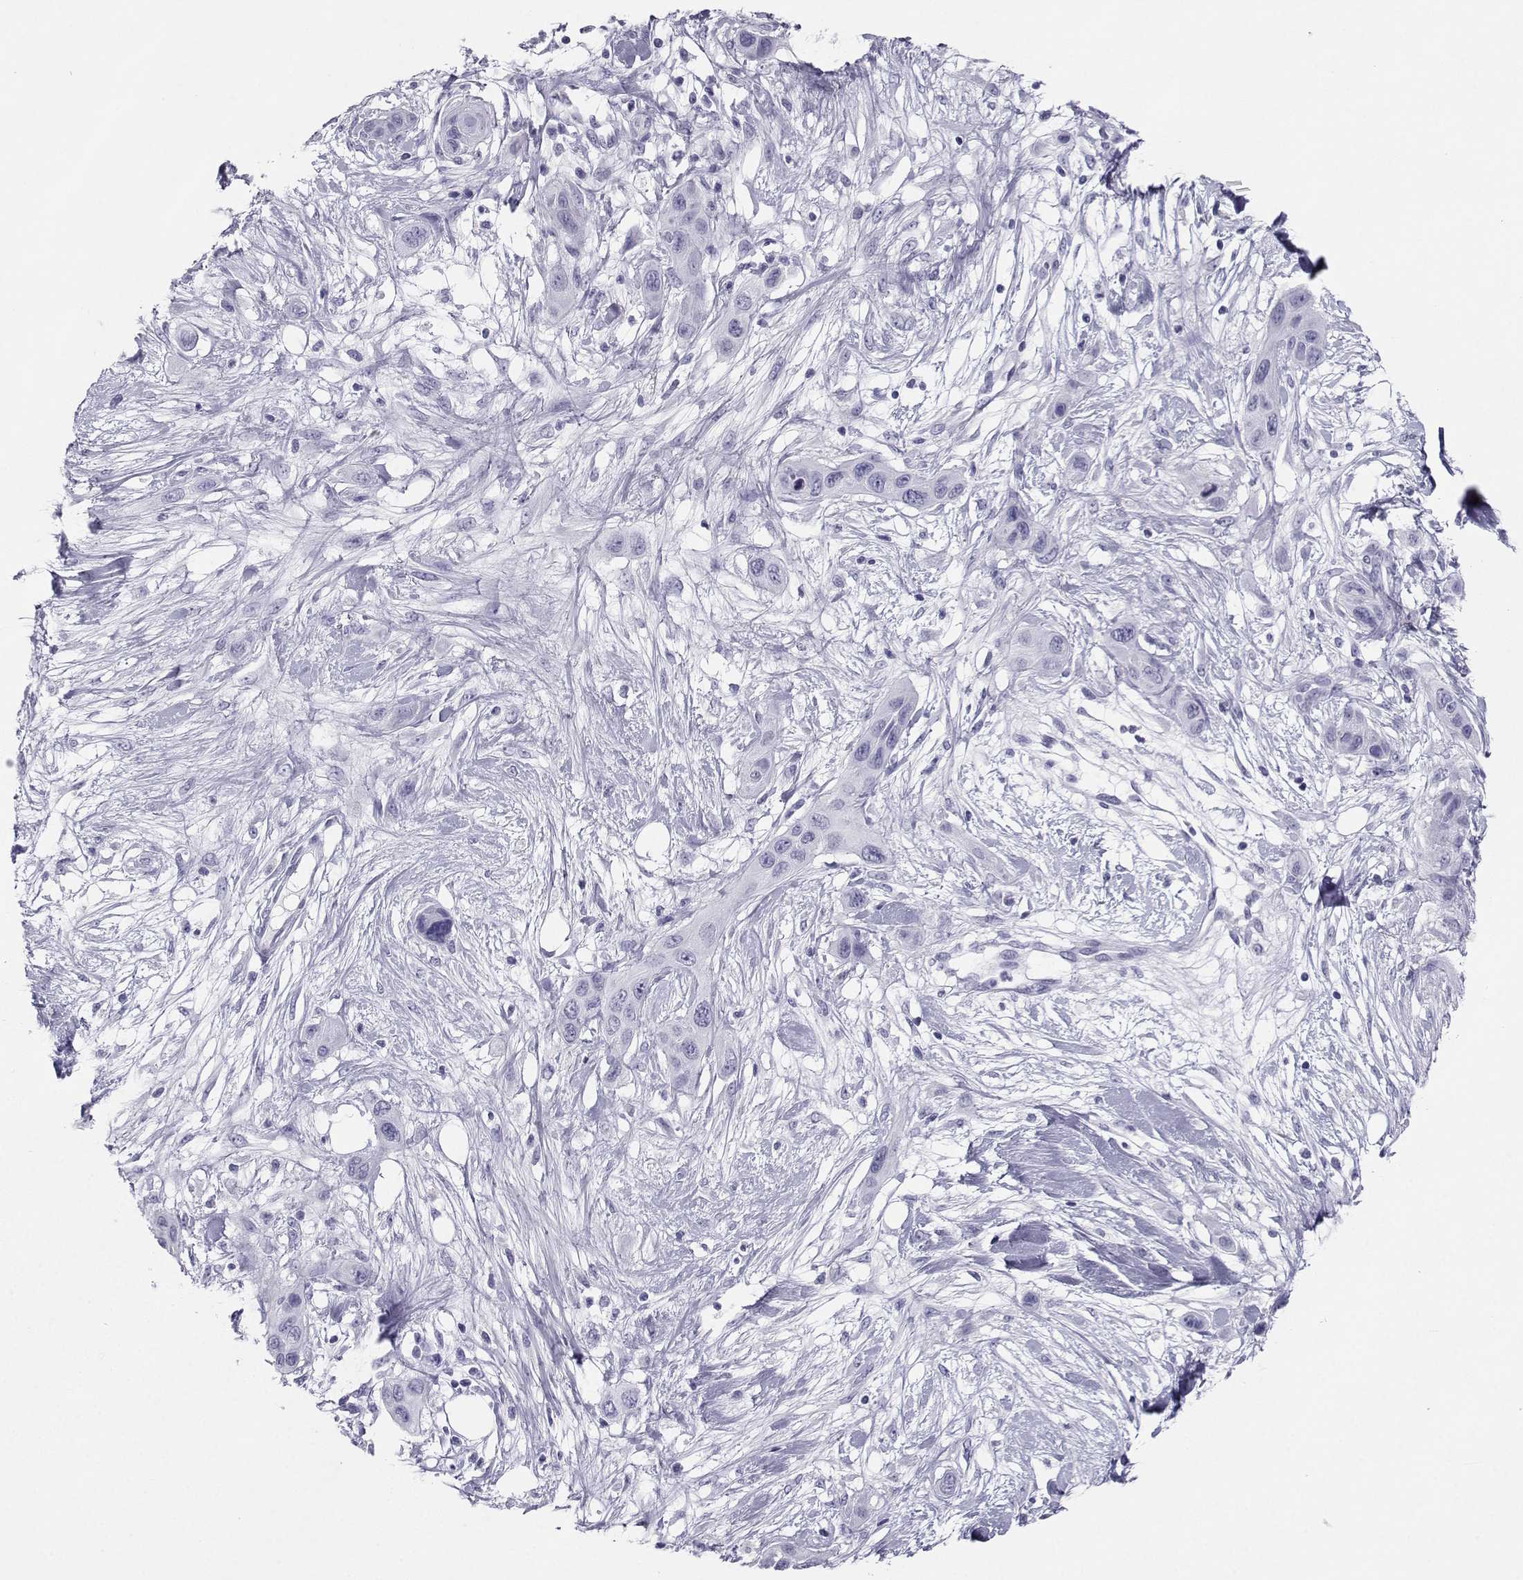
{"staining": {"intensity": "negative", "quantity": "none", "location": "none"}, "tissue": "skin cancer", "cell_type": "Tumor cells", "image_type": "cancer", "snomed": [{"axis": "morphology", "description": "Squamous cell carcinoma, NOS"}, {"axis": "topography", "description": "Skin"}], "caption": "Immunohistochemical staining of human skin cancer exhibits no significant staining in tumor cells.", "gene": "SST", "patient": {"sex": "male", "age": 79}}